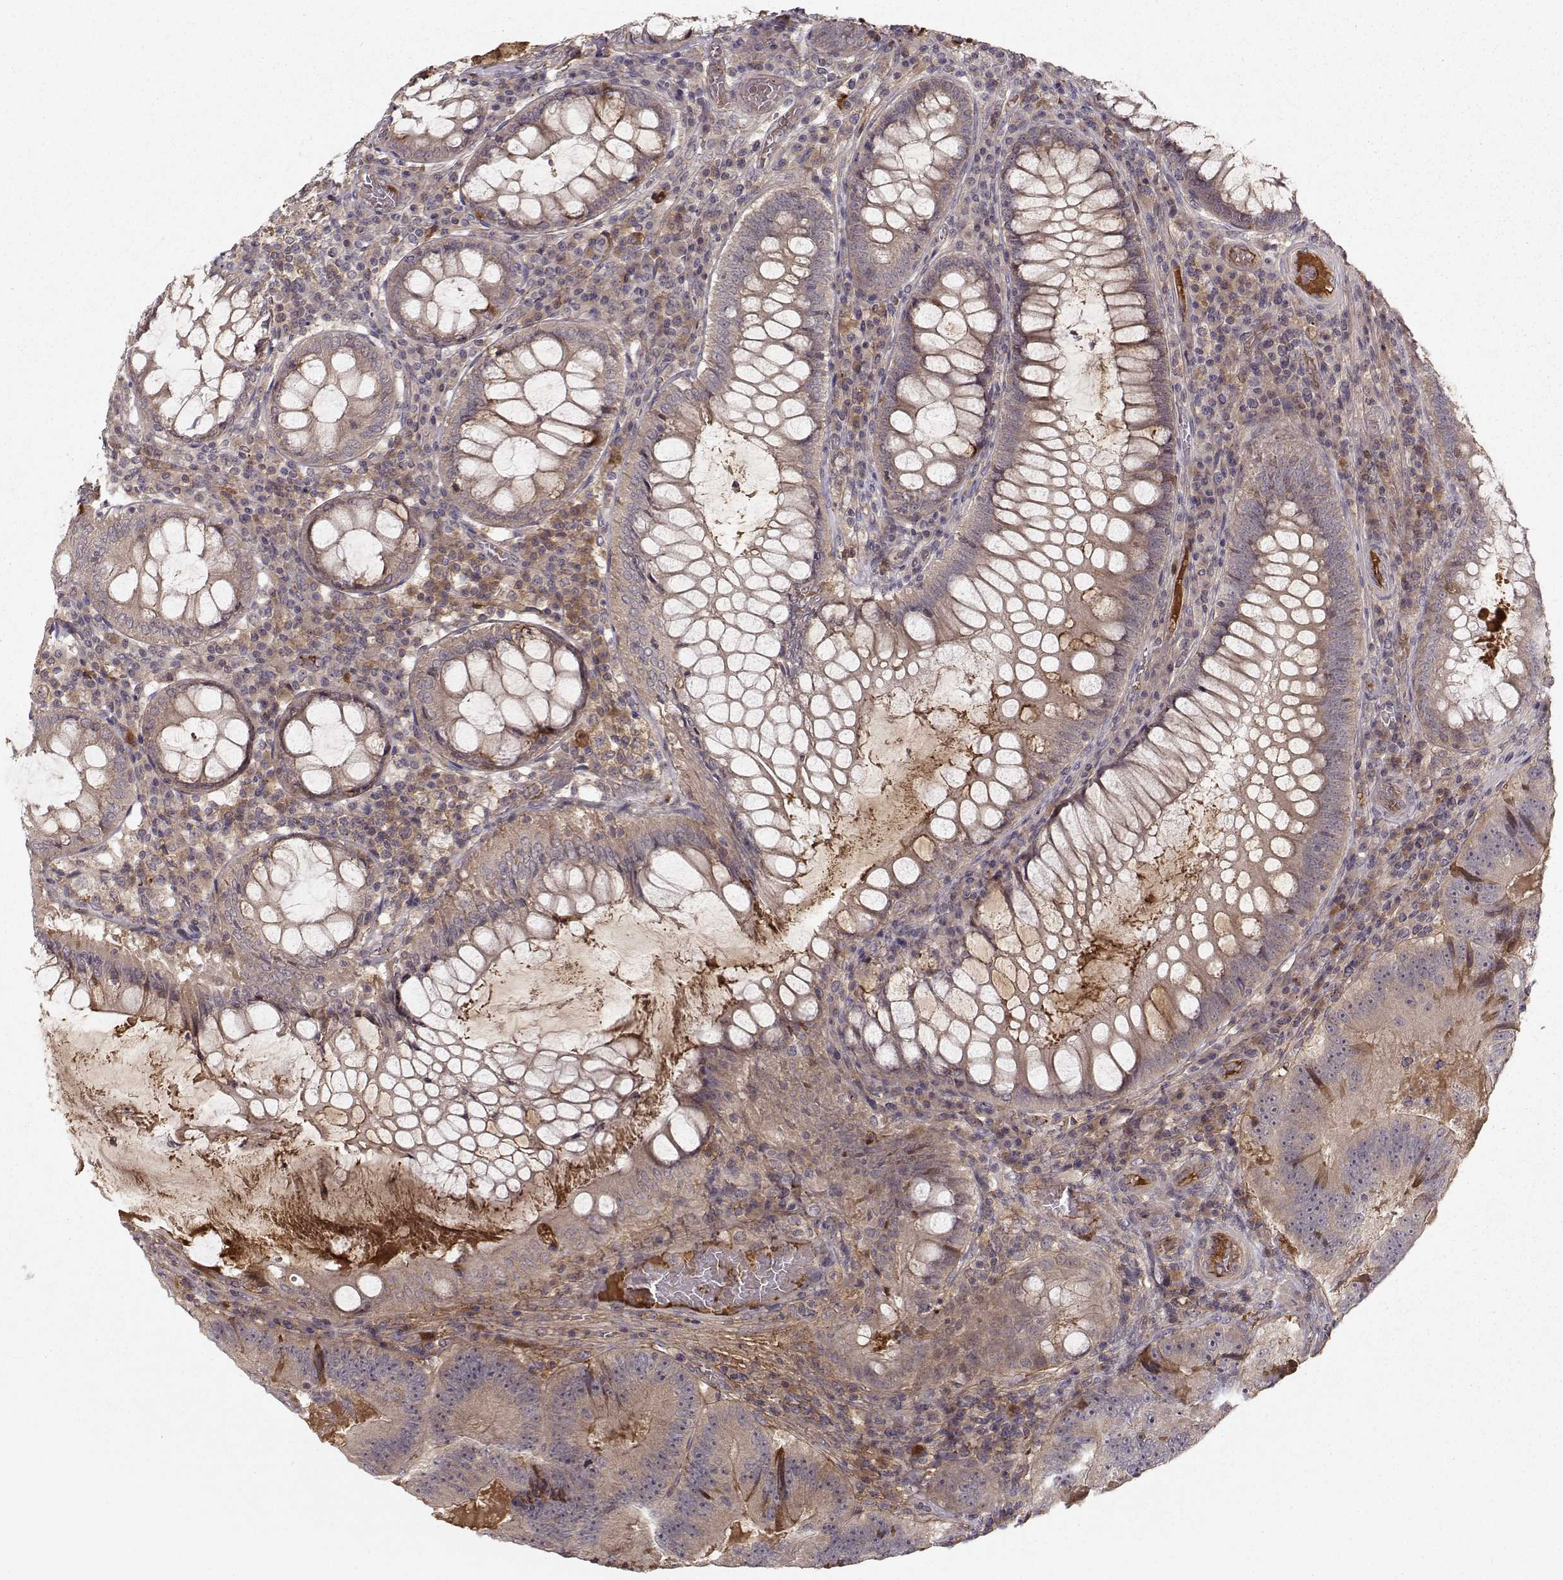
{"staining": {"intensity": "weak", "quantity": "25%-75%", "location": "cytoplasmic/membranous"}, "tissue": "colorectal cancer", "cell_type": "Tumor cells", "image_type": "cancer", "snomed": [{"axis": "morphology", "description": "Adenocarcinoma, NOS"}, {"axis": "topography", "description": "Colon"}], "caption": "This photomicrograph exhibits adenocarcinoma (colorectal) stained with immunohistochemistry (IHC) to label a protein in brown. The cytoplasmic/membranous of tumor cells show weak positivity for the protein. Nuclei are counter-stained blue.", "gene": "WNT6", "patient": {"sex": "female", "age": 86}}